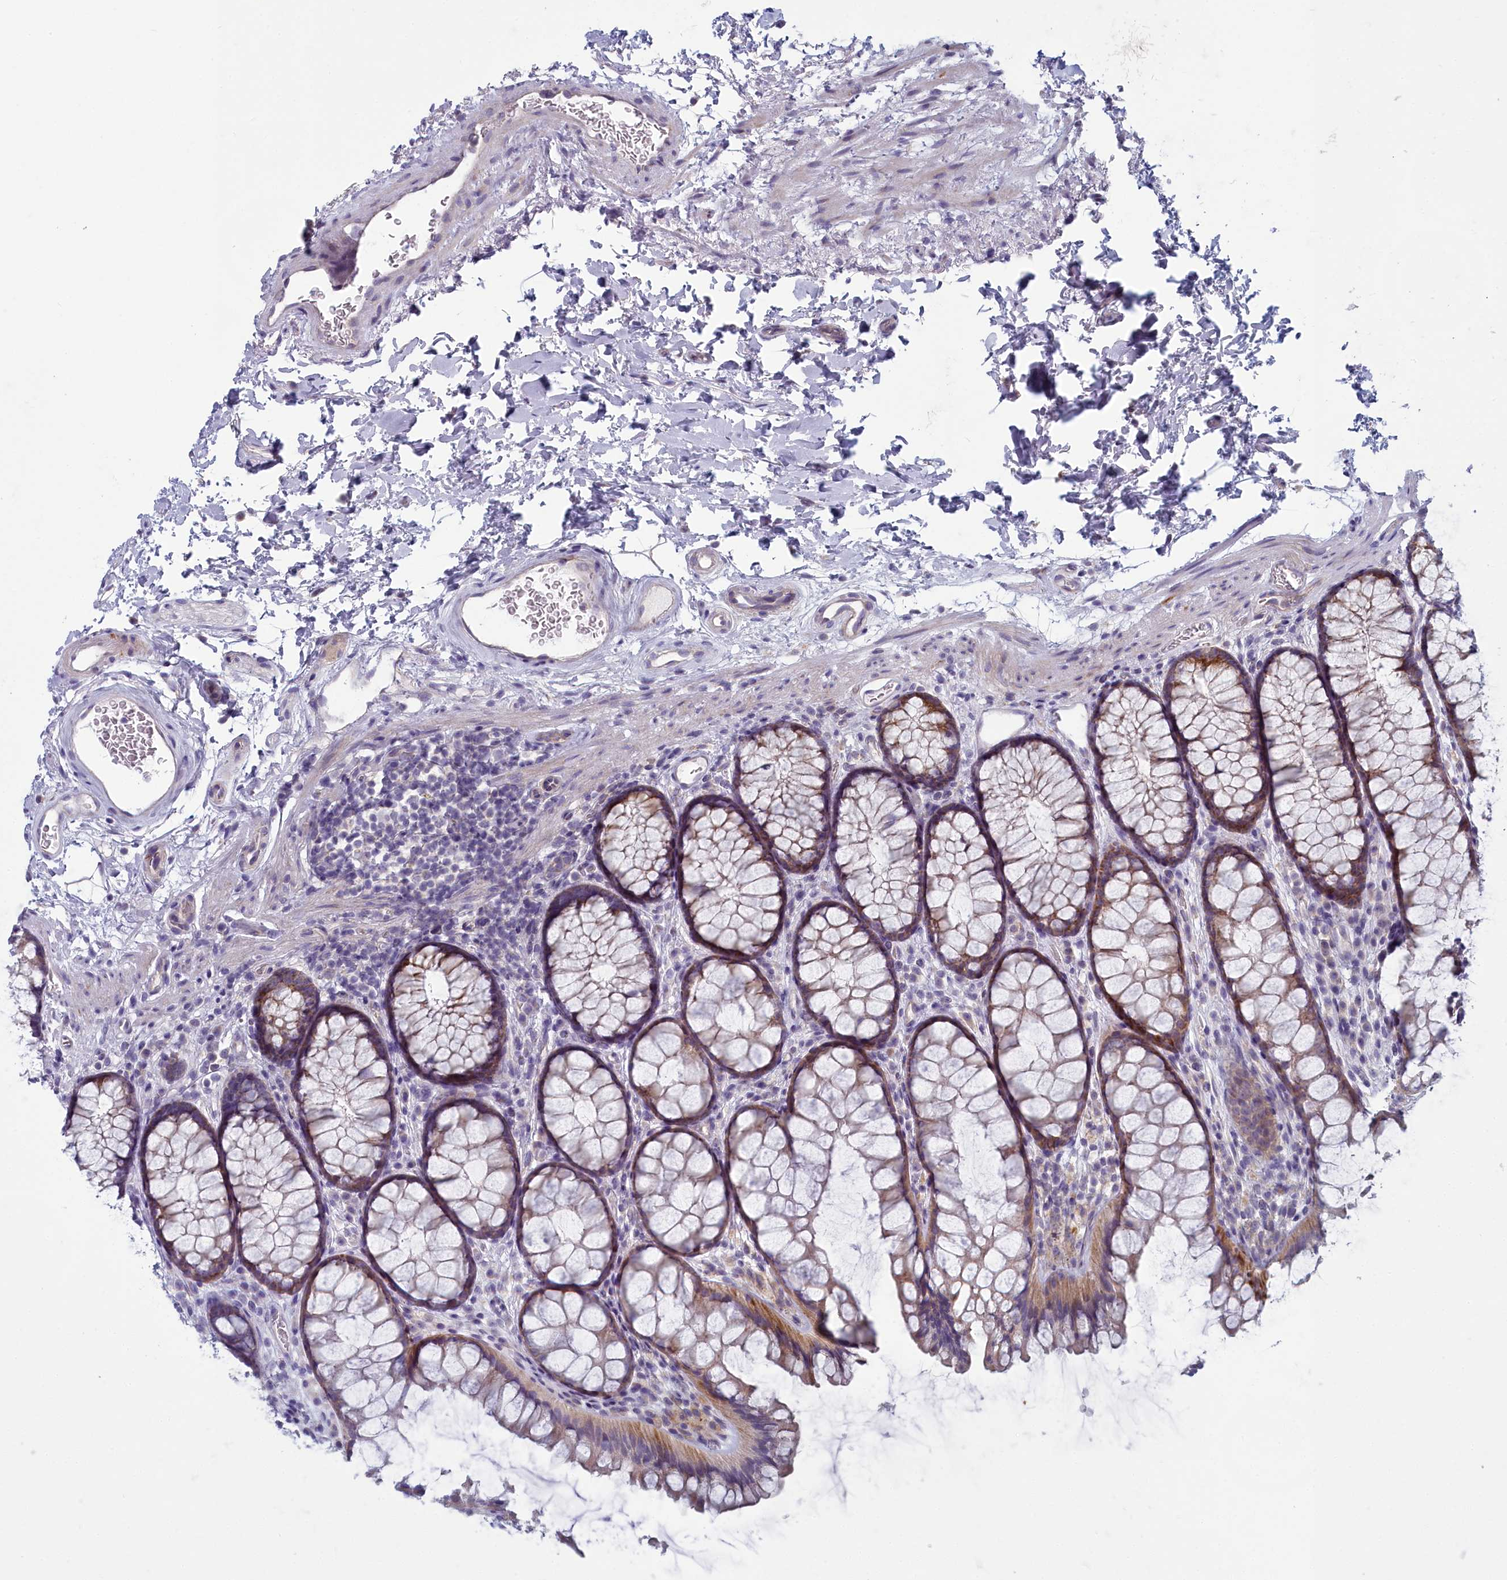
{"staining": {"intensity": "weak", "quantity": "25%-75%", "location": "cytoplasmic/membranous"}, "tissue": "colon", "cell_type": "Endothelial cells", "image_type": "normal", "snomed": [{"axis": "morphology", "description": "Normal tissue, NOS"}, {"axis": "topography", "description": "Colon"}], "caption": "Protein staining of benign colon shows weak cytoplasmic/membranous expression in approximately 25%-75% of endothelial cells.", "gene": "INSYN2A", "patient": {"sex": "female", "age": 82}}